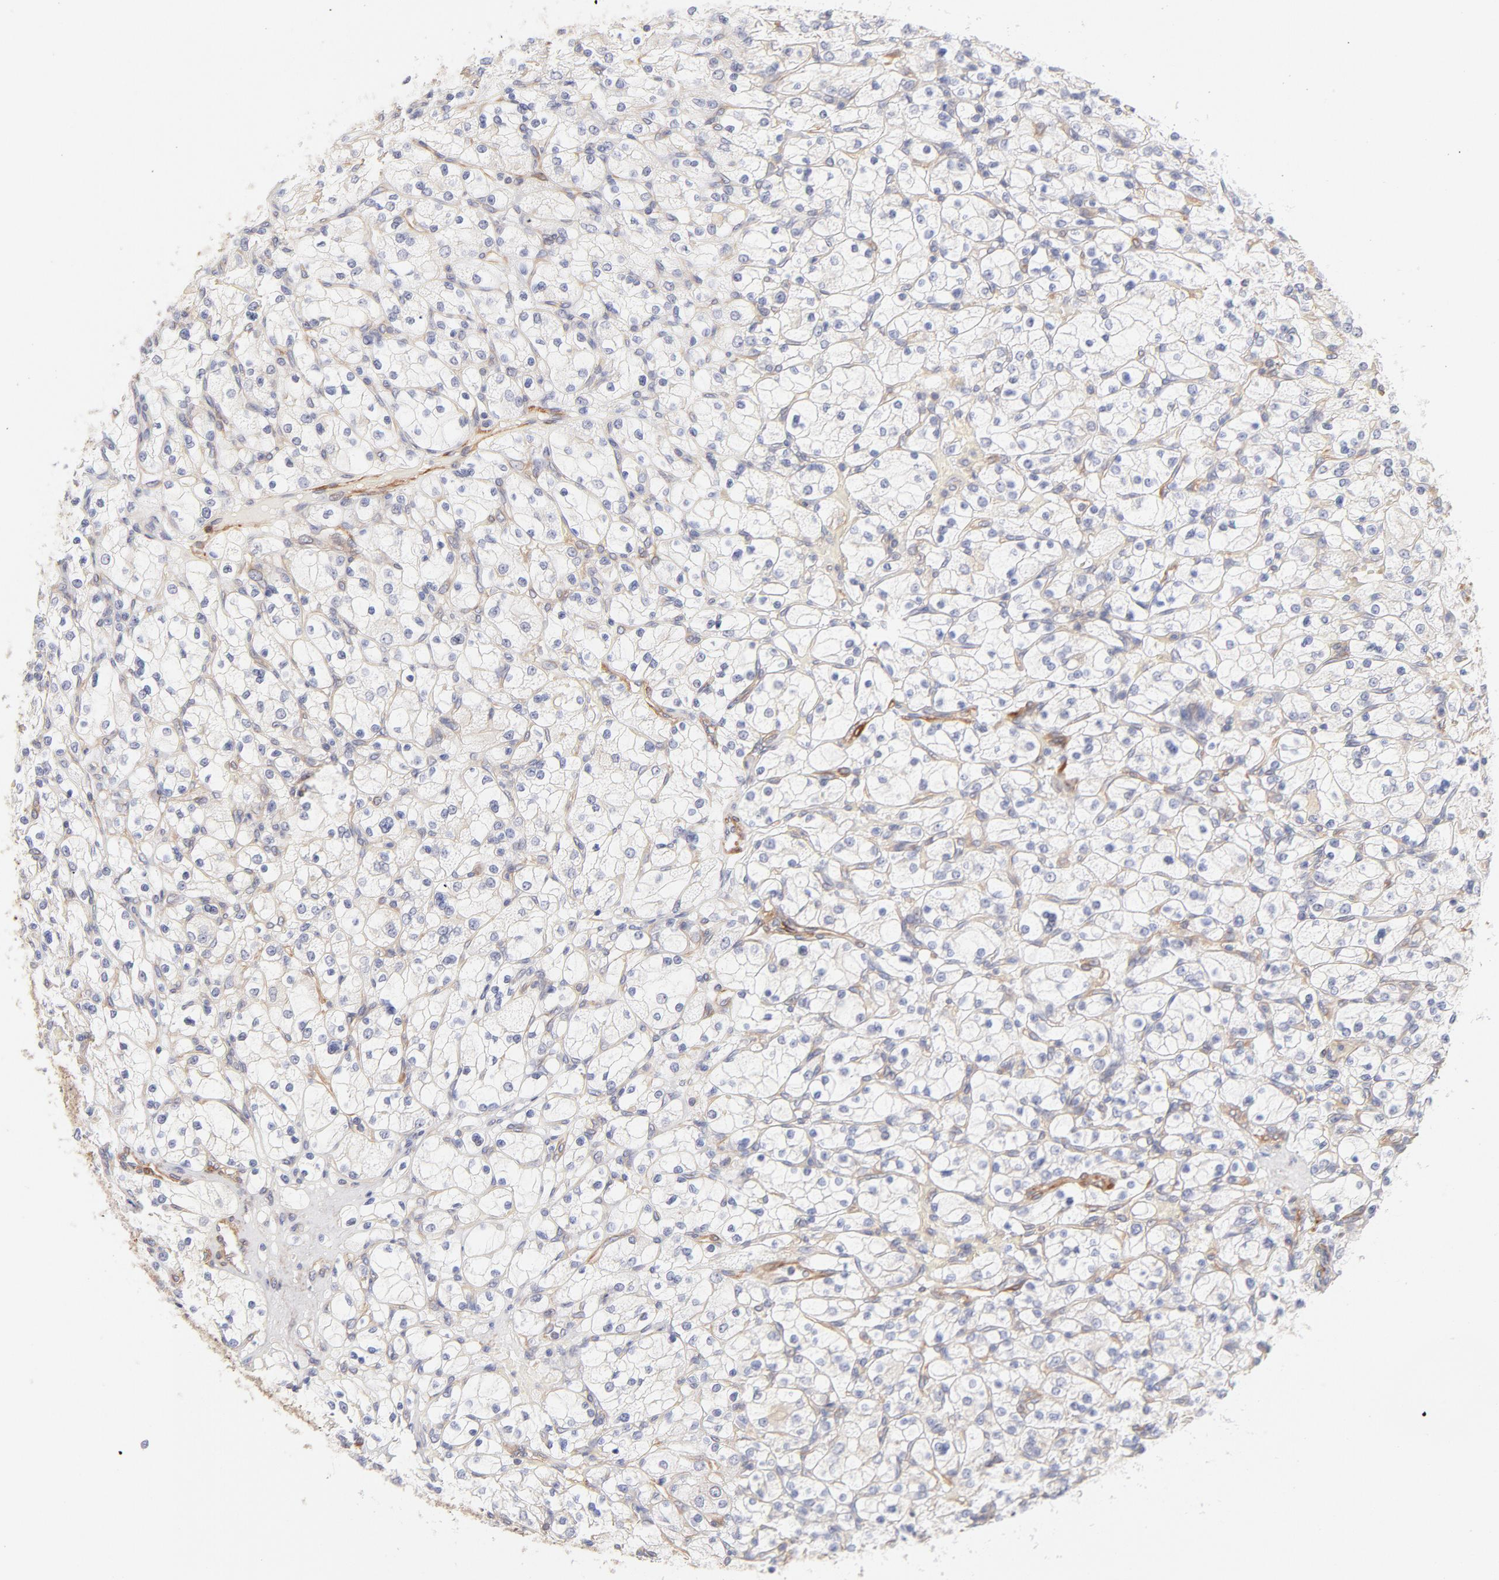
{"staining": {"intensity": "negative", "quantity": "none", "location": "none"}, "tissue": "renal cancer", "cell_type": "Tumor cells", "image_type": "cancer", "snomed": [{"axis": "morphology", "description": "Adenocarcinoma, NOS"}, {"axis": "topography", "description": "Kidney"}], "caption": "Immunohistochemical staining of renal adenocarcinoma displays no significant positivity in tumor cells.", "gene": "LDLRAP1", "patient": {"sex": "female", "age": 83}}